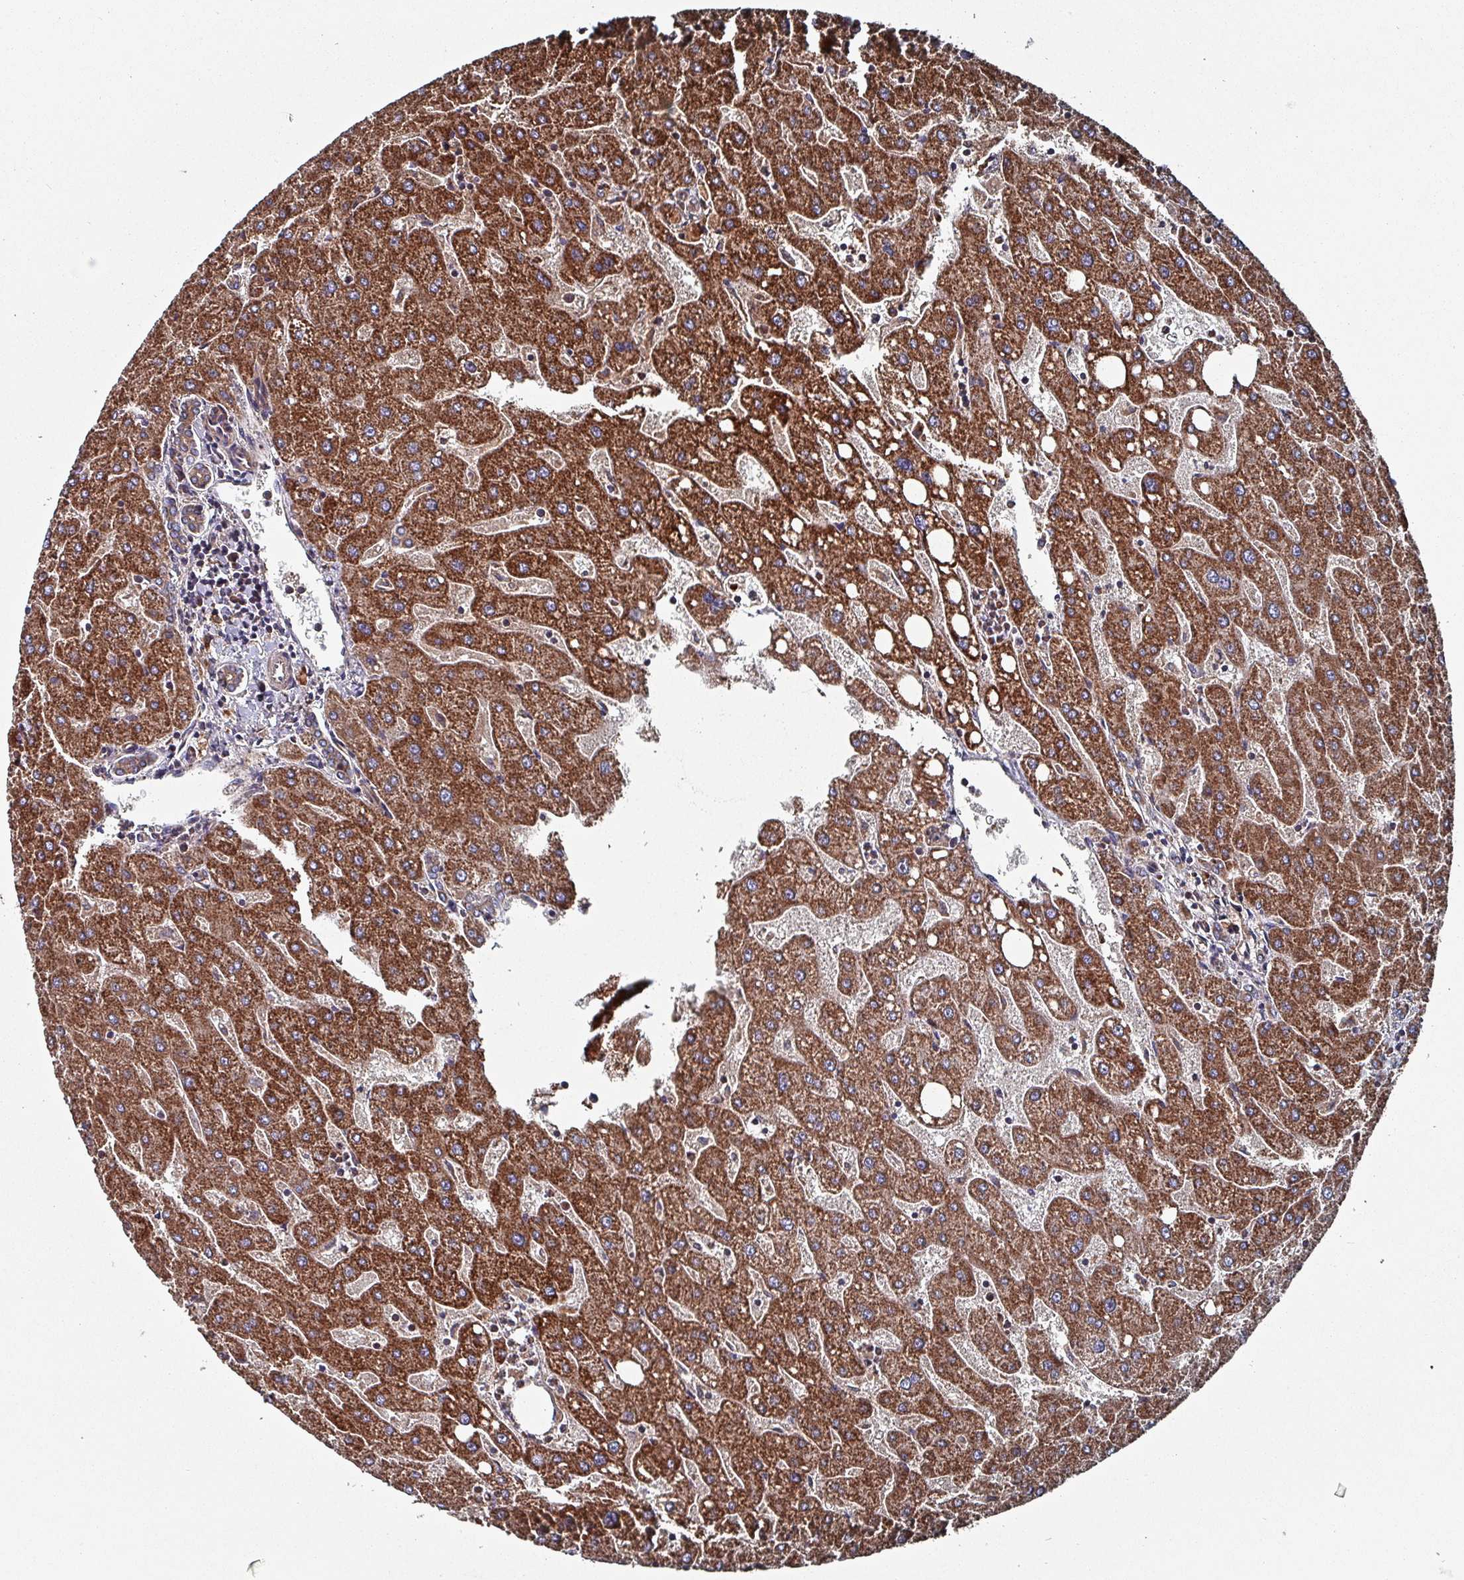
{"staining": {"intensity": "weak", "quantity": ">75%", "location": "cytoplasmic/membranous"}, "tissue": "liver", "cell_type": "Cholangiocytes", "image_type": "normal", "snomed": [{"axis": "morphology", "description": "Normal tissue, NOS"}, {"axis": "topography", "description": "Liver"}], "caption": "Immunohistochemistry (IHC) staining of benign liver, which displays low levels of weak cytoplasmic/membranous expression in approximately >75% of cholangiocytes indicating weak cytoplasmic/membranous protein positivity. The staining was performed using DAB (brown) for protein detection and nuclei were counterstained in hematoxylin (blue).", "gene": "ANO10", "patient": {"sex": "male", "age": 67}}